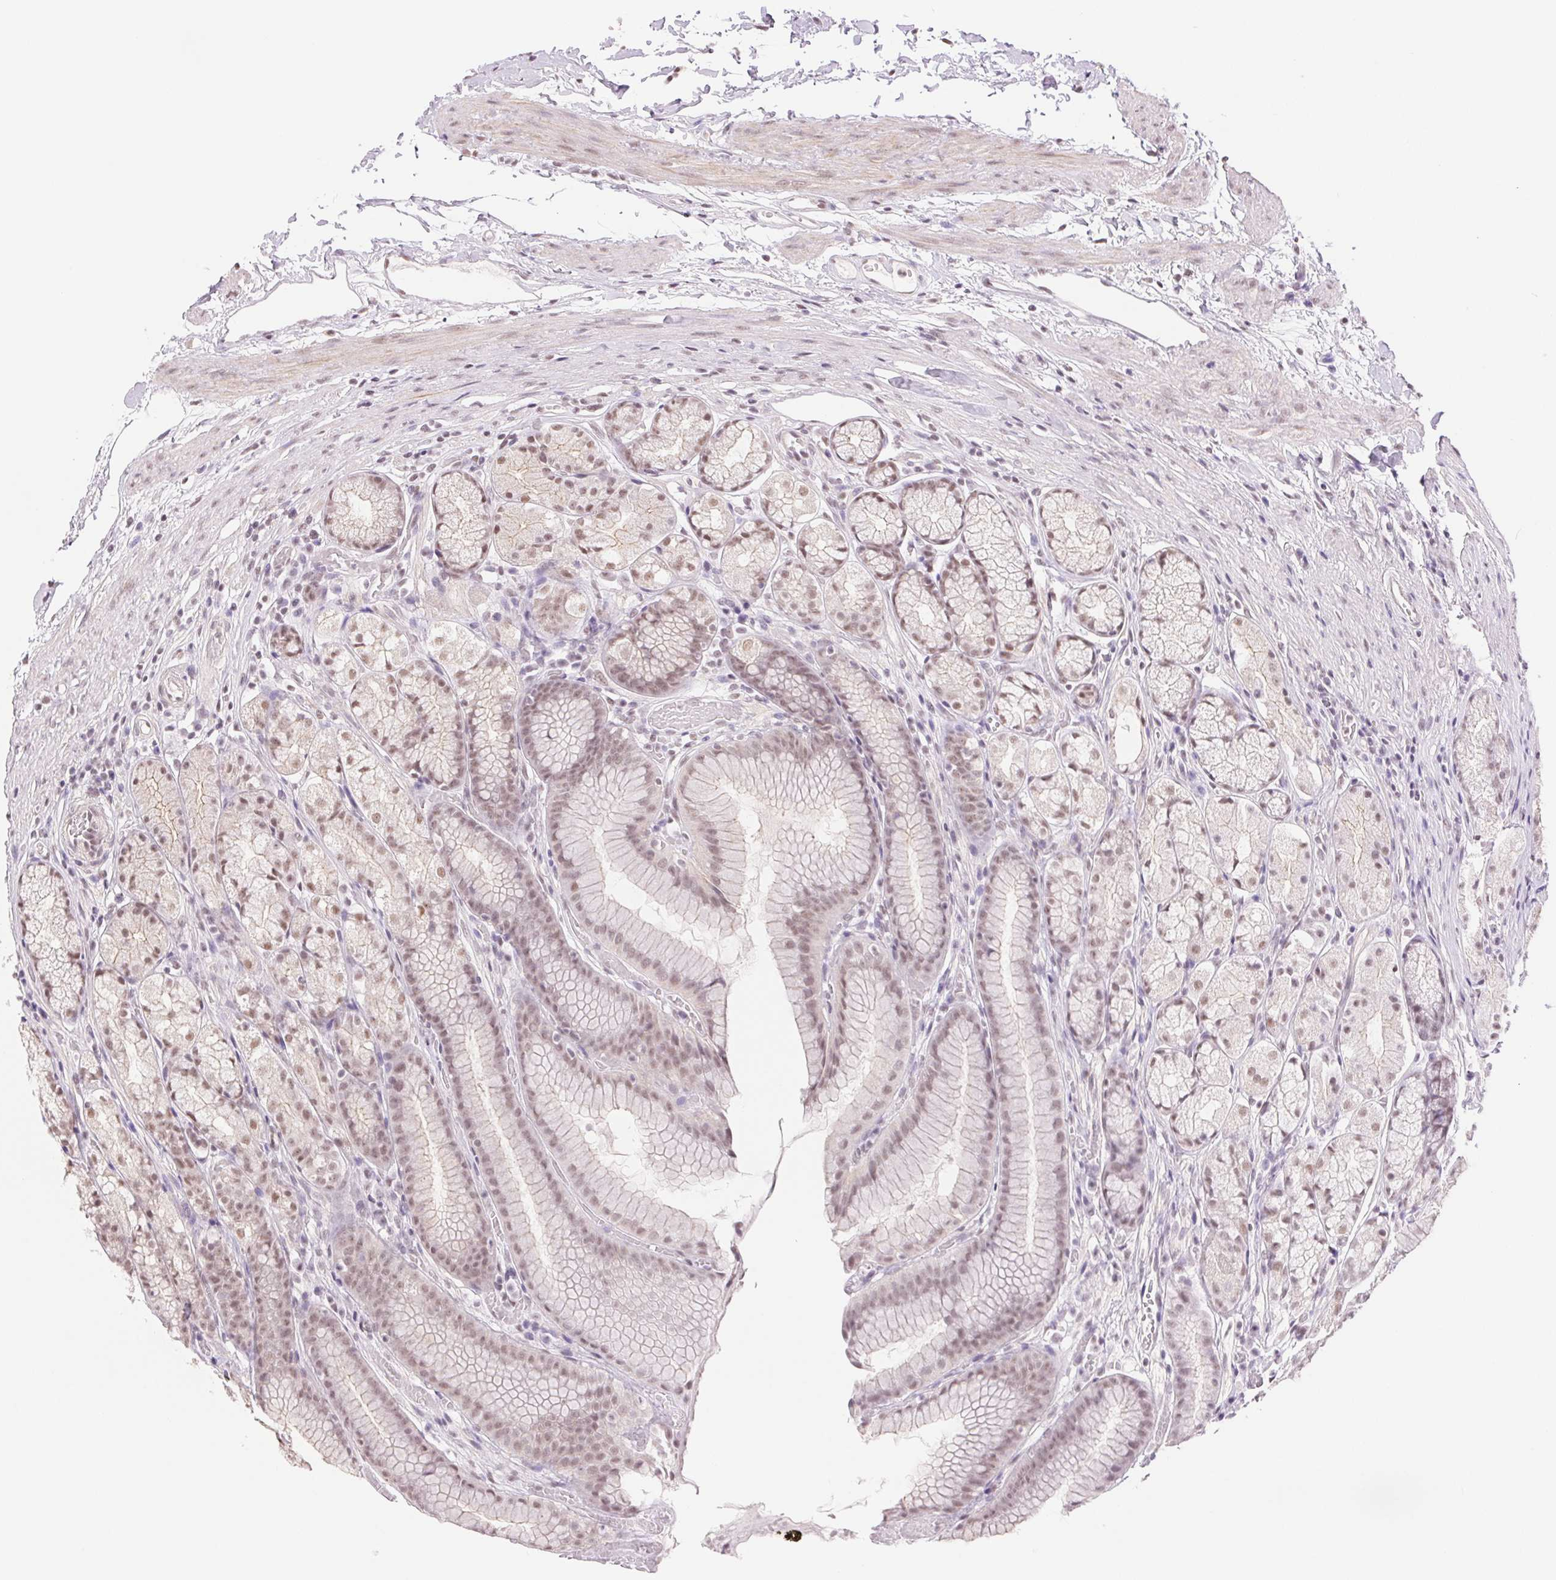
{"staining": {"intensity": "weak", "quantity": ">75%", "location": "nuclear"}, "tissue": "stomach", "cell_type": "Glandular cells", "image_type": "normal", "snomed": [{"axis": "morphology", "description": "Normal tissue, NOS"}, {"axis": "topography", "description": "Stomach"}], "caption": "Brown immunohistochemical staining in benign stomach shows weak nuclear positivity in about >75% of glandular cells.", "gene": "RPRD1B", "patient": {"sex": "male", "age": 70}}